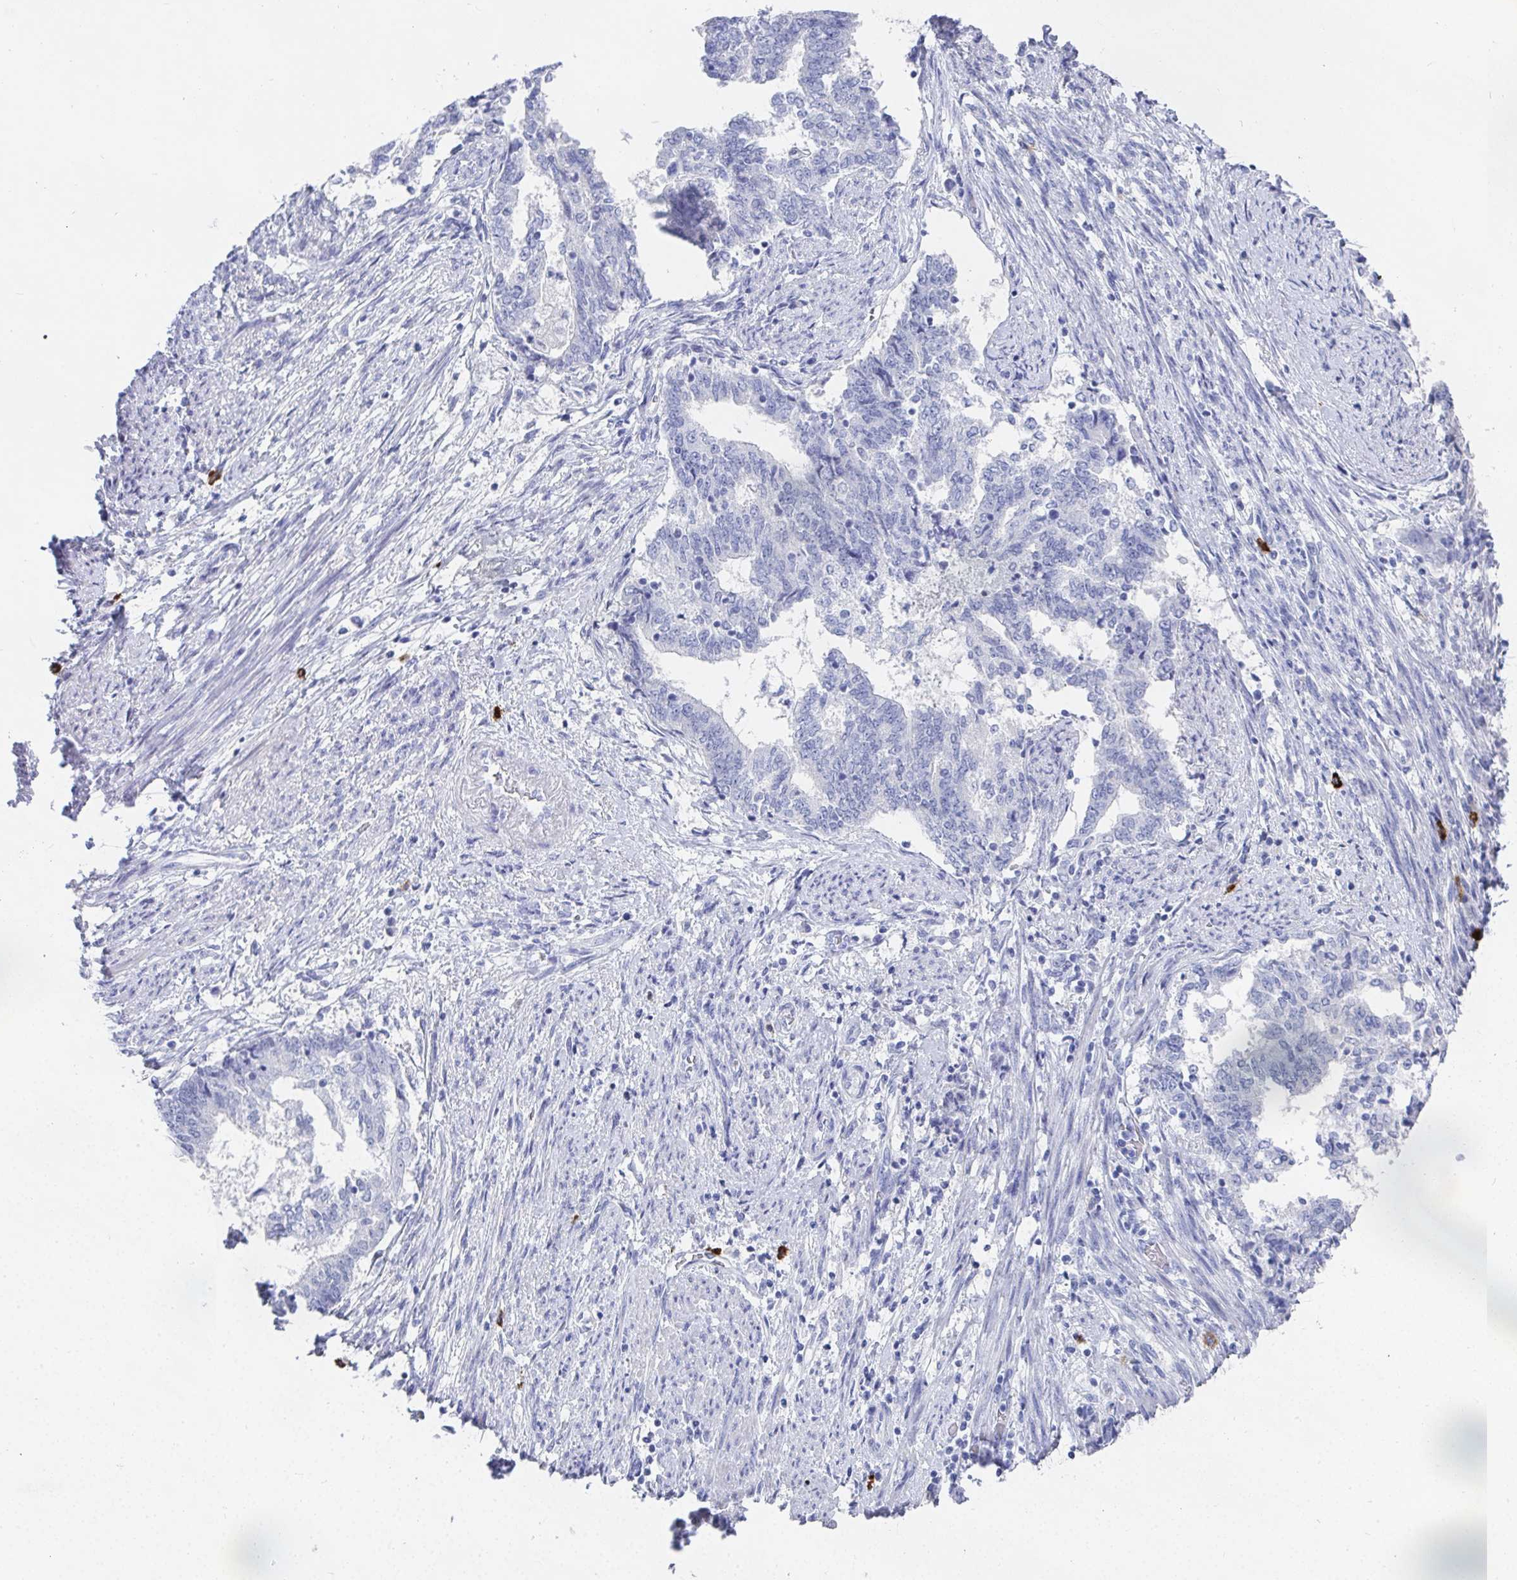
{"staining": {"intensity": "negative", "quantity": "none", "location": "none"}, "tissue": "endometrial cancer", "cell_type": "Tumor cells", "image_type": "cancer", "snomed": [{"axis": "morphology", "description": "Adenocarcinoma, NOS"}, {"axis": "topography", "description": "Endometrium"}], "caption": "The micrograph reveals no significant expression in tumor cells of adenocarcinoma (endometrial).", "gene": "GRIA1", "patient": {"sex": "female", "age": 65}}